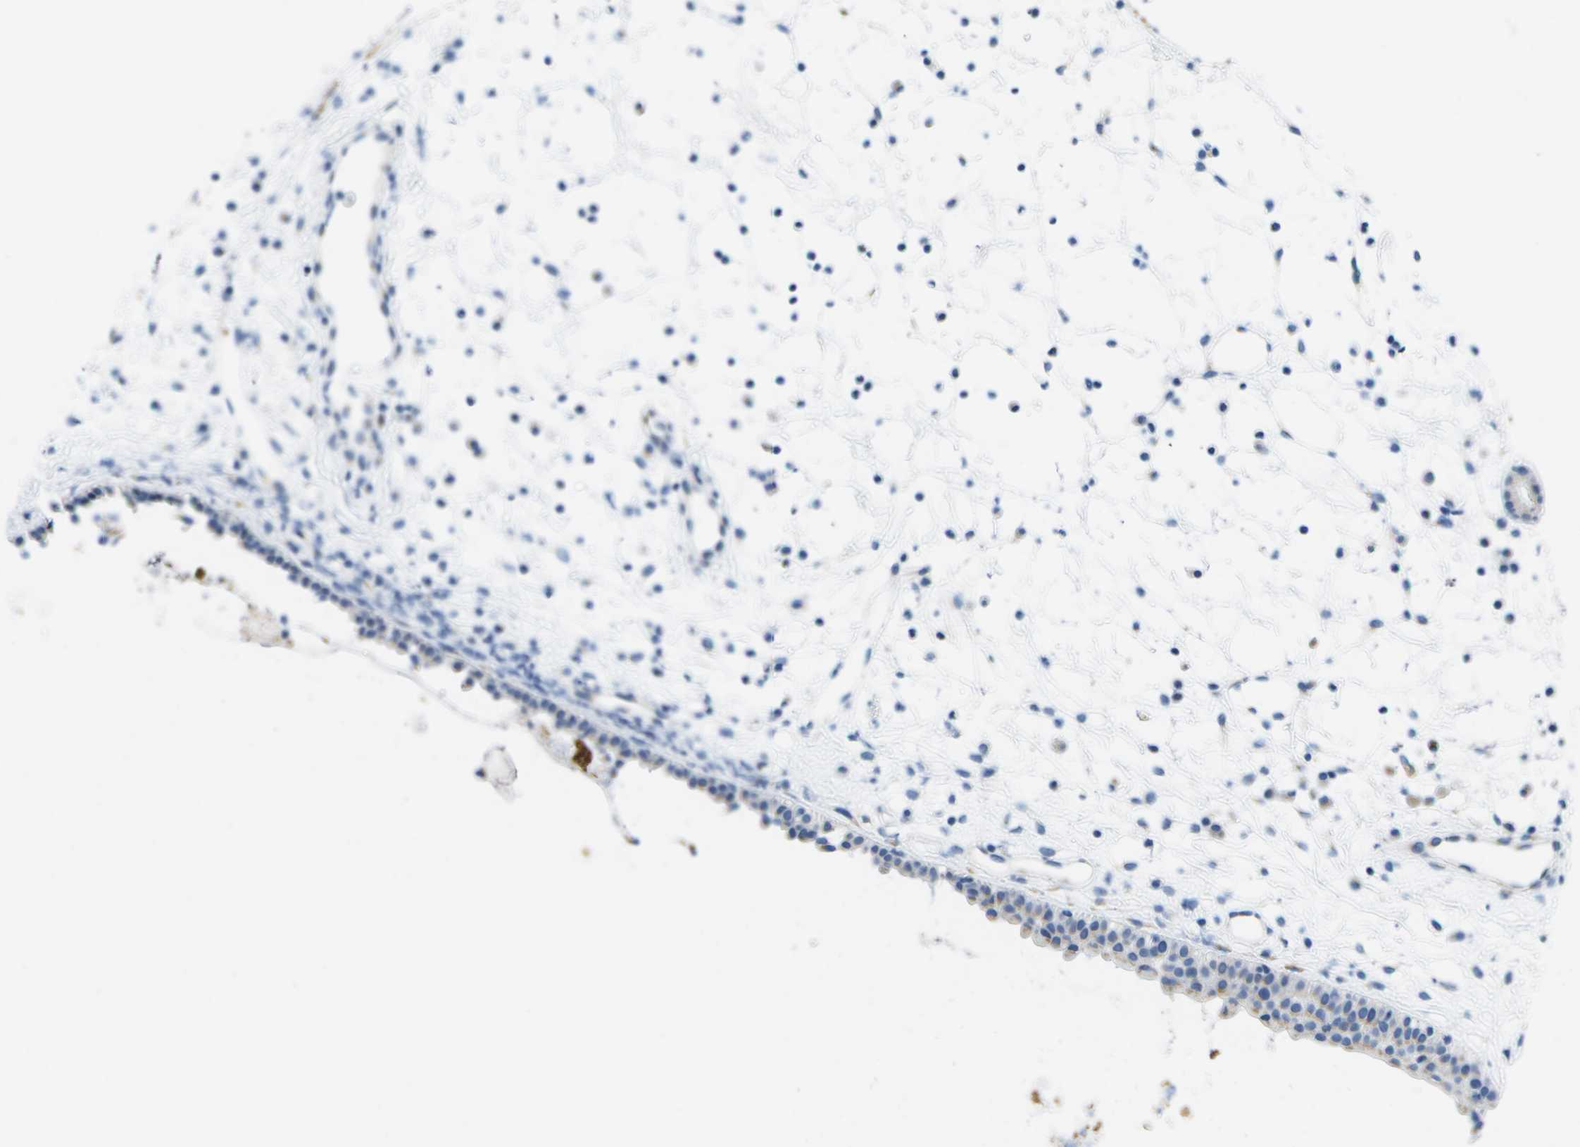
{"staining": {"intensity": "moderate", "quantity": "<25%", "location": "cytoplasmic/membranous"}, "tissue": "nasopharynx", "cell_type": "Respiratory epithelial cells", "image_type": "normal", "snomed": [{"axis": "morphology", "description": "Normal tissue, NOS"}, {"axis": "topography", "description": "Nasopharynx"}], "caption": "Brown immunohistochemical staining in normal nasopharynx reveals moderate cytoplasmic/membranous staining in approximately <25% of respiratory epithelial cells.", "gene": "ZDHHC17", "patient": {"sex": "male", "age": 21}}